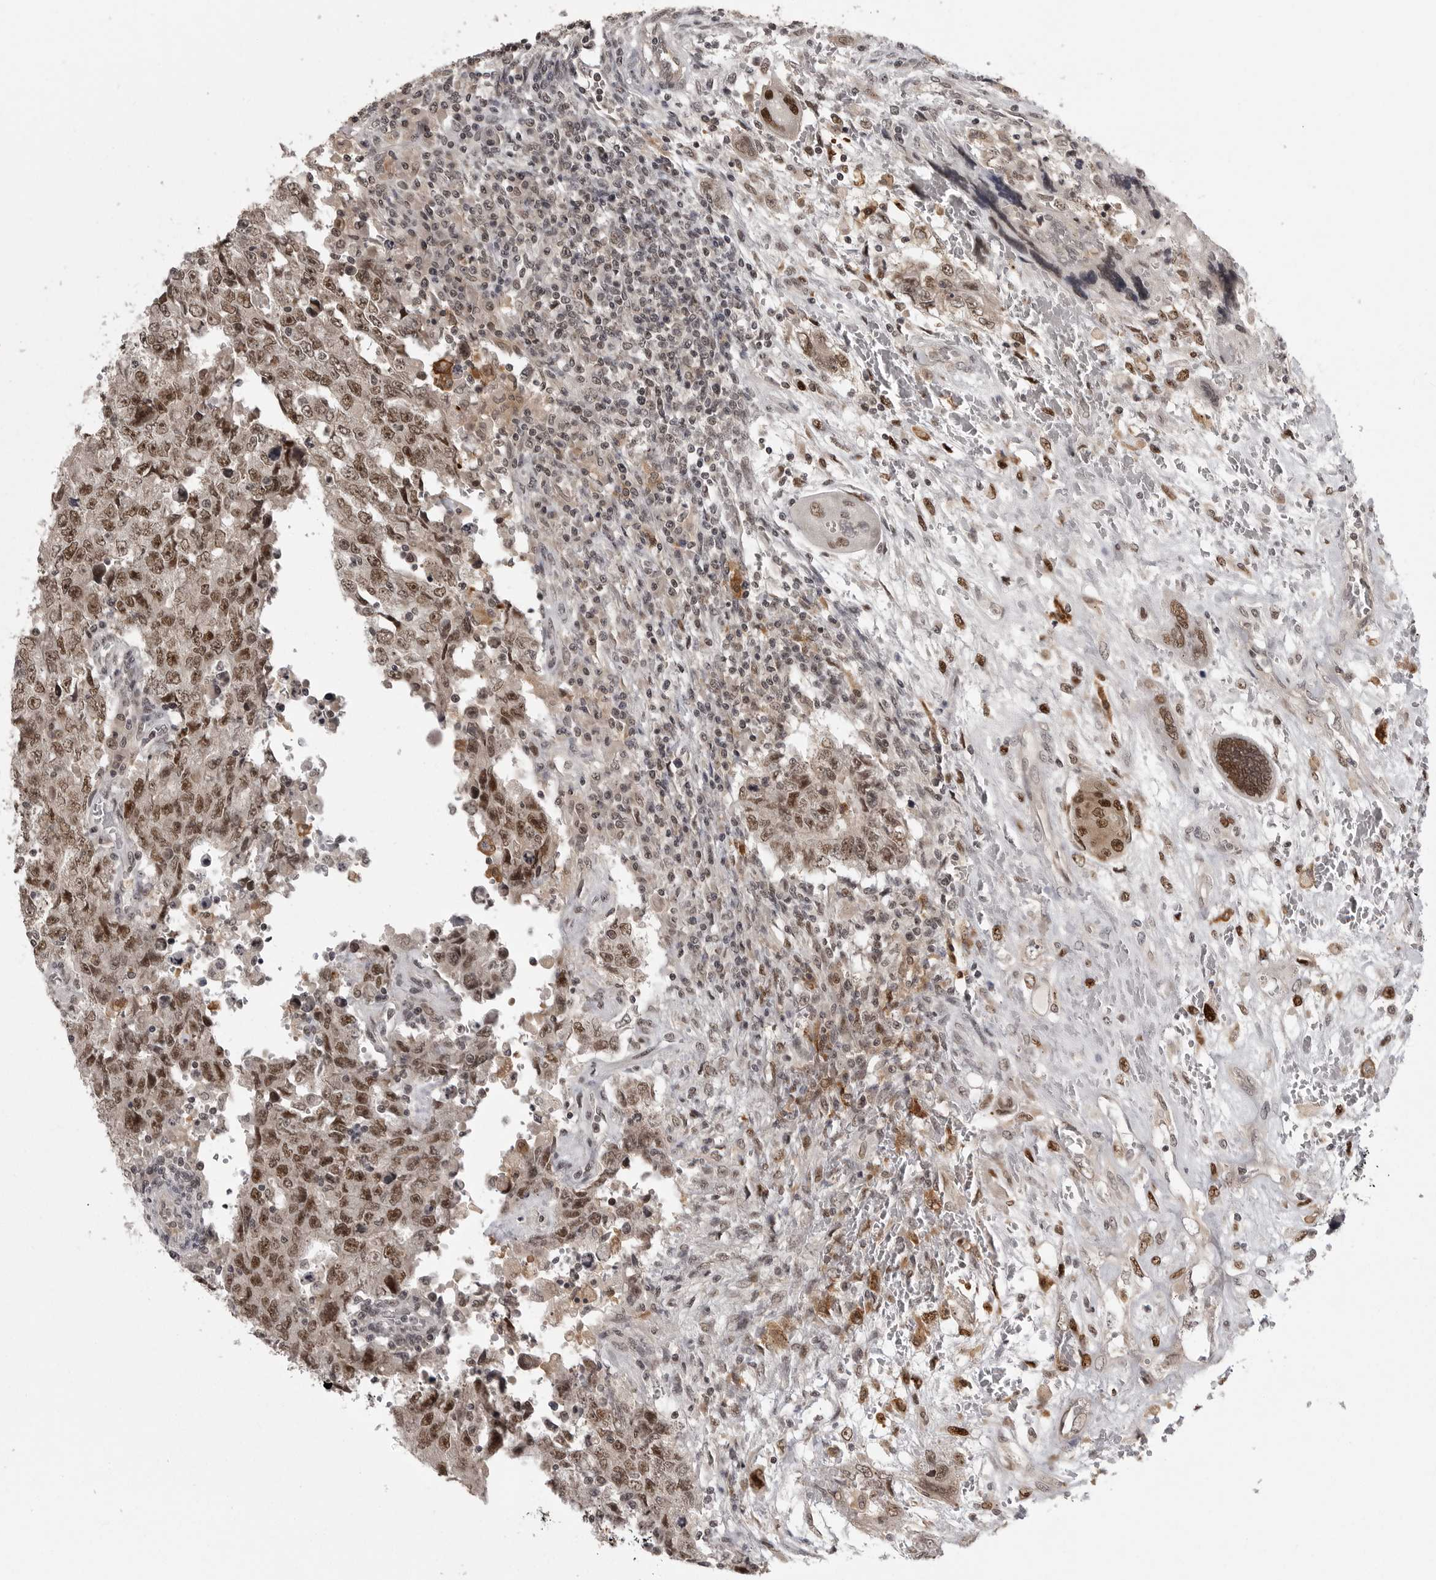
{"staining": {"intensity": "strong", "quantity": ">75%", "location": "nuclear"}, "tissue": "testis cancer", "cell_type": "Tumor cells", "image_type": "cancer", "snomed": [{"axis": "morphology", "description": "Carcinoma, Embryonal, NOS"}, {"axis": "topography", "description": "Testis"}], "caption": "This micrograph exhibits IHC staining of testis cancer (embryonal carcinoma), with high strong nuclear positivity in about >75% of tumor cells.", "gene": "PEG3", "patient": {"sex": "male", "age": 26}}